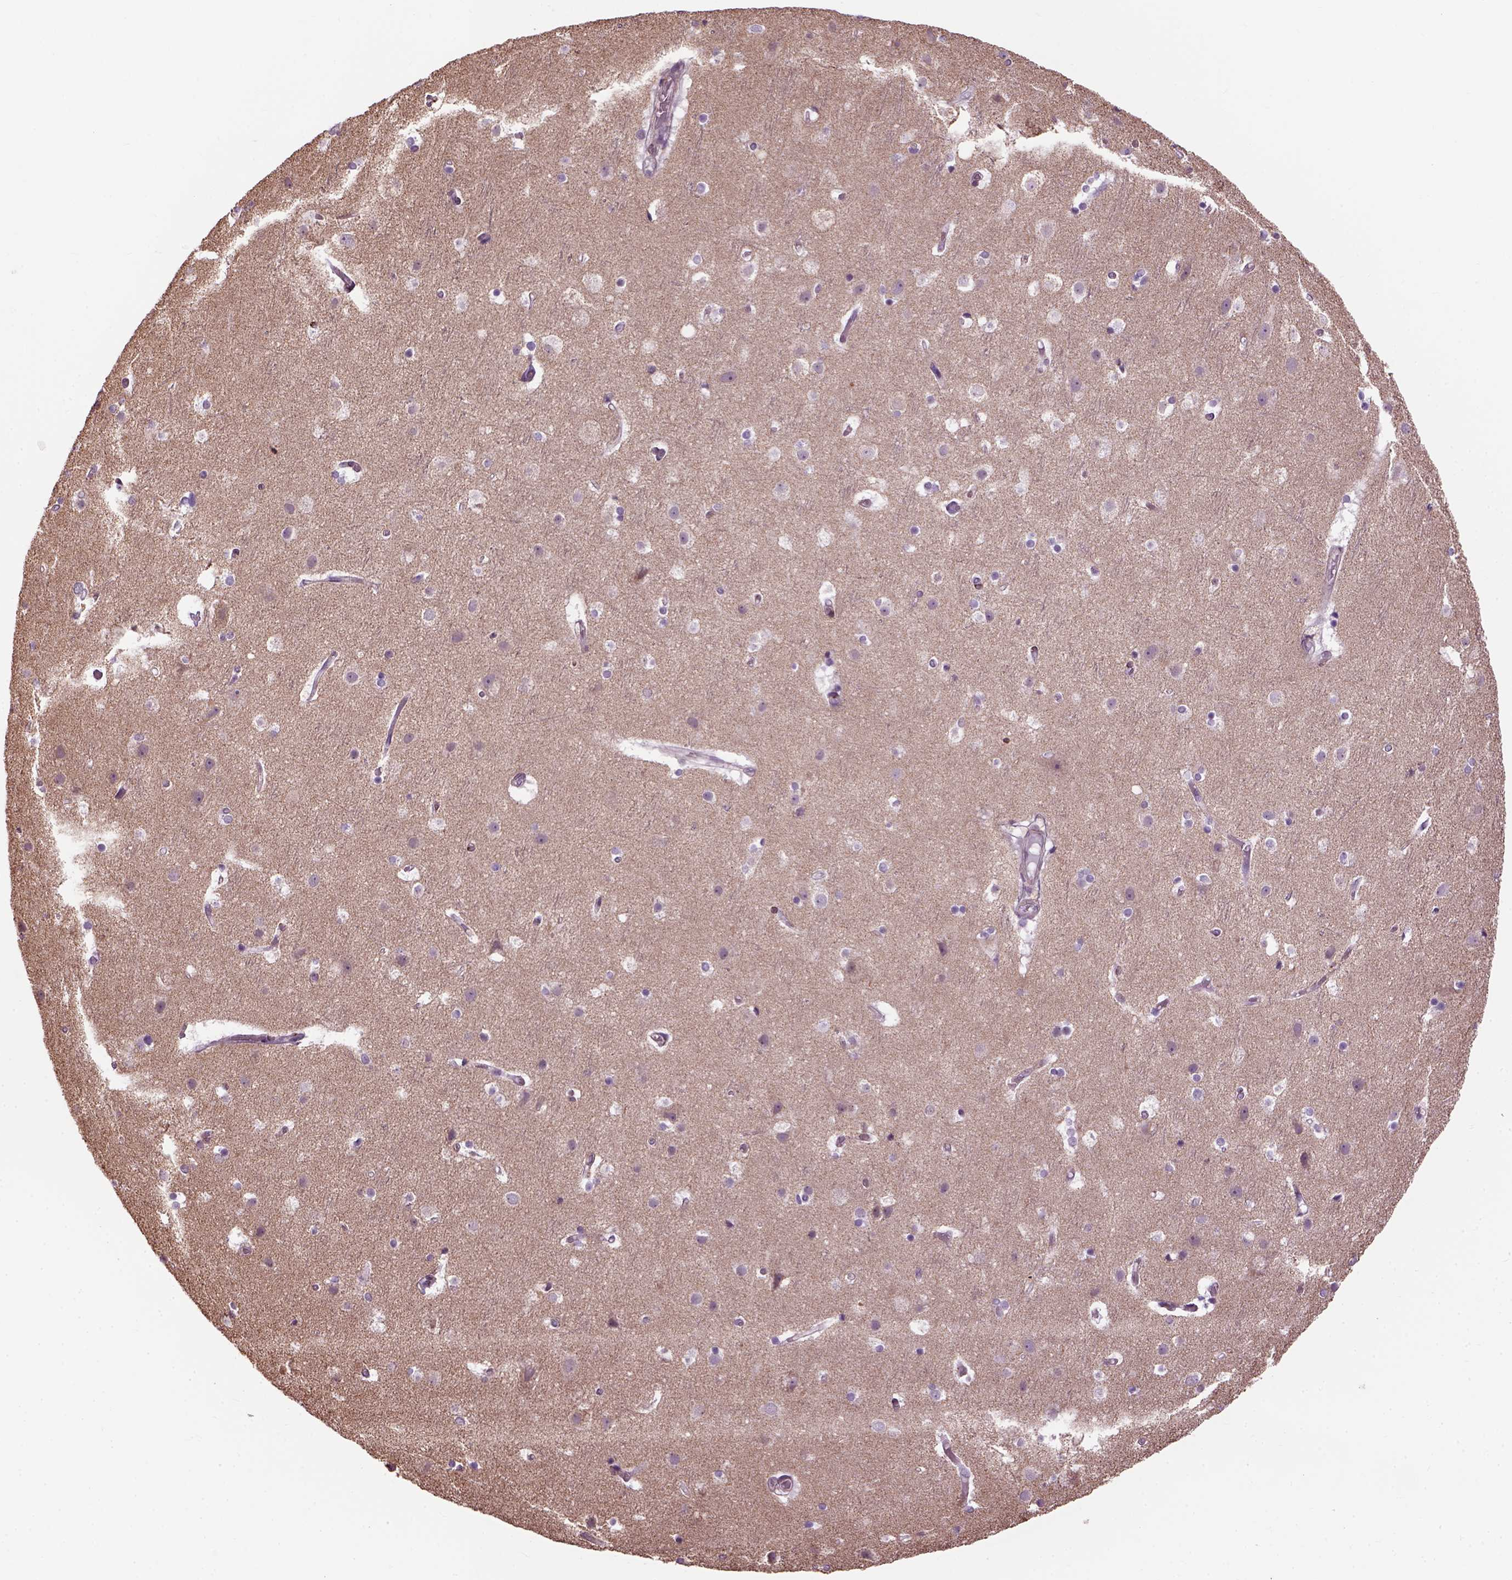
{"staining": {"intensity": "negative", "quantity": "none", "location": "none"}, "tissue": "cerebral cortex", "cell_type": "Endothelial cells", "image_type": "normal", "snomed": [{"axis": "morphology", "description": "Normal tissue, NOS"}, {"axis": "topography", "description": "Cerebral cortex"}], "caption": "Human cerebral cortex stained for a protein using immunohistochemistry (IHC) shows no staining in endothelial cells.", "gene": "XK", "patient": {"sex": "female", "age": 52}}